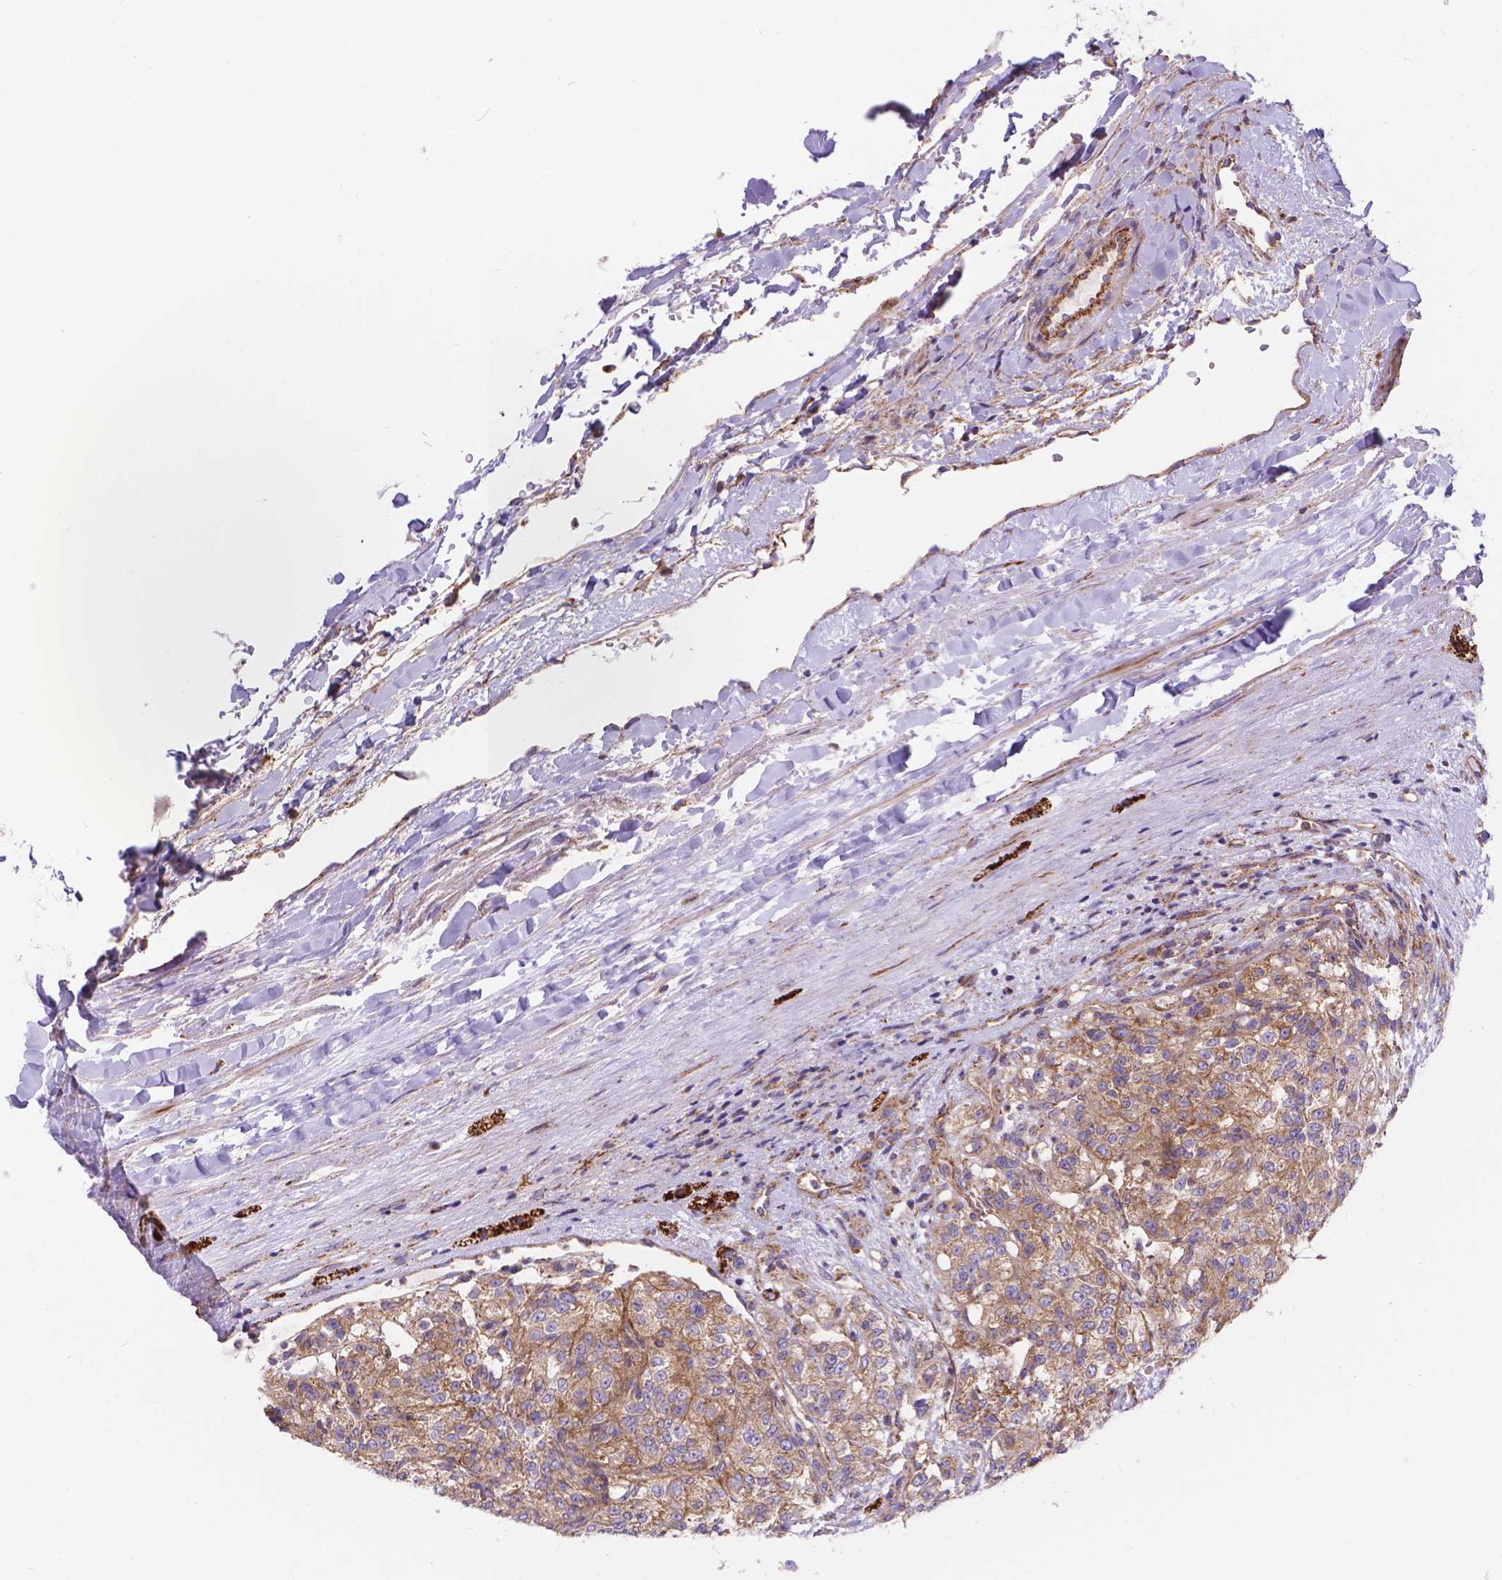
{"staining": {"intensity": "moderate", "quantity": "25%-75%", "location": "cytoplasmic/membranous"}, "tissue": "renal cancer", "cell_type": "Tumor cells", "image_type": "cancer", "snomed": [{"axis": "morphology", "description": "Adenocarcinoma, NOS"}, {"axis": "topography", "description": "Kidney"}], "caption": "Renal cancer (adenocarcinoma) tissue shows moderate cytoplasmic/membranous positivity in about 25%-75% of tumor cells", "gene": "AK3", "patient": {"sex": "female", "age": 63}}